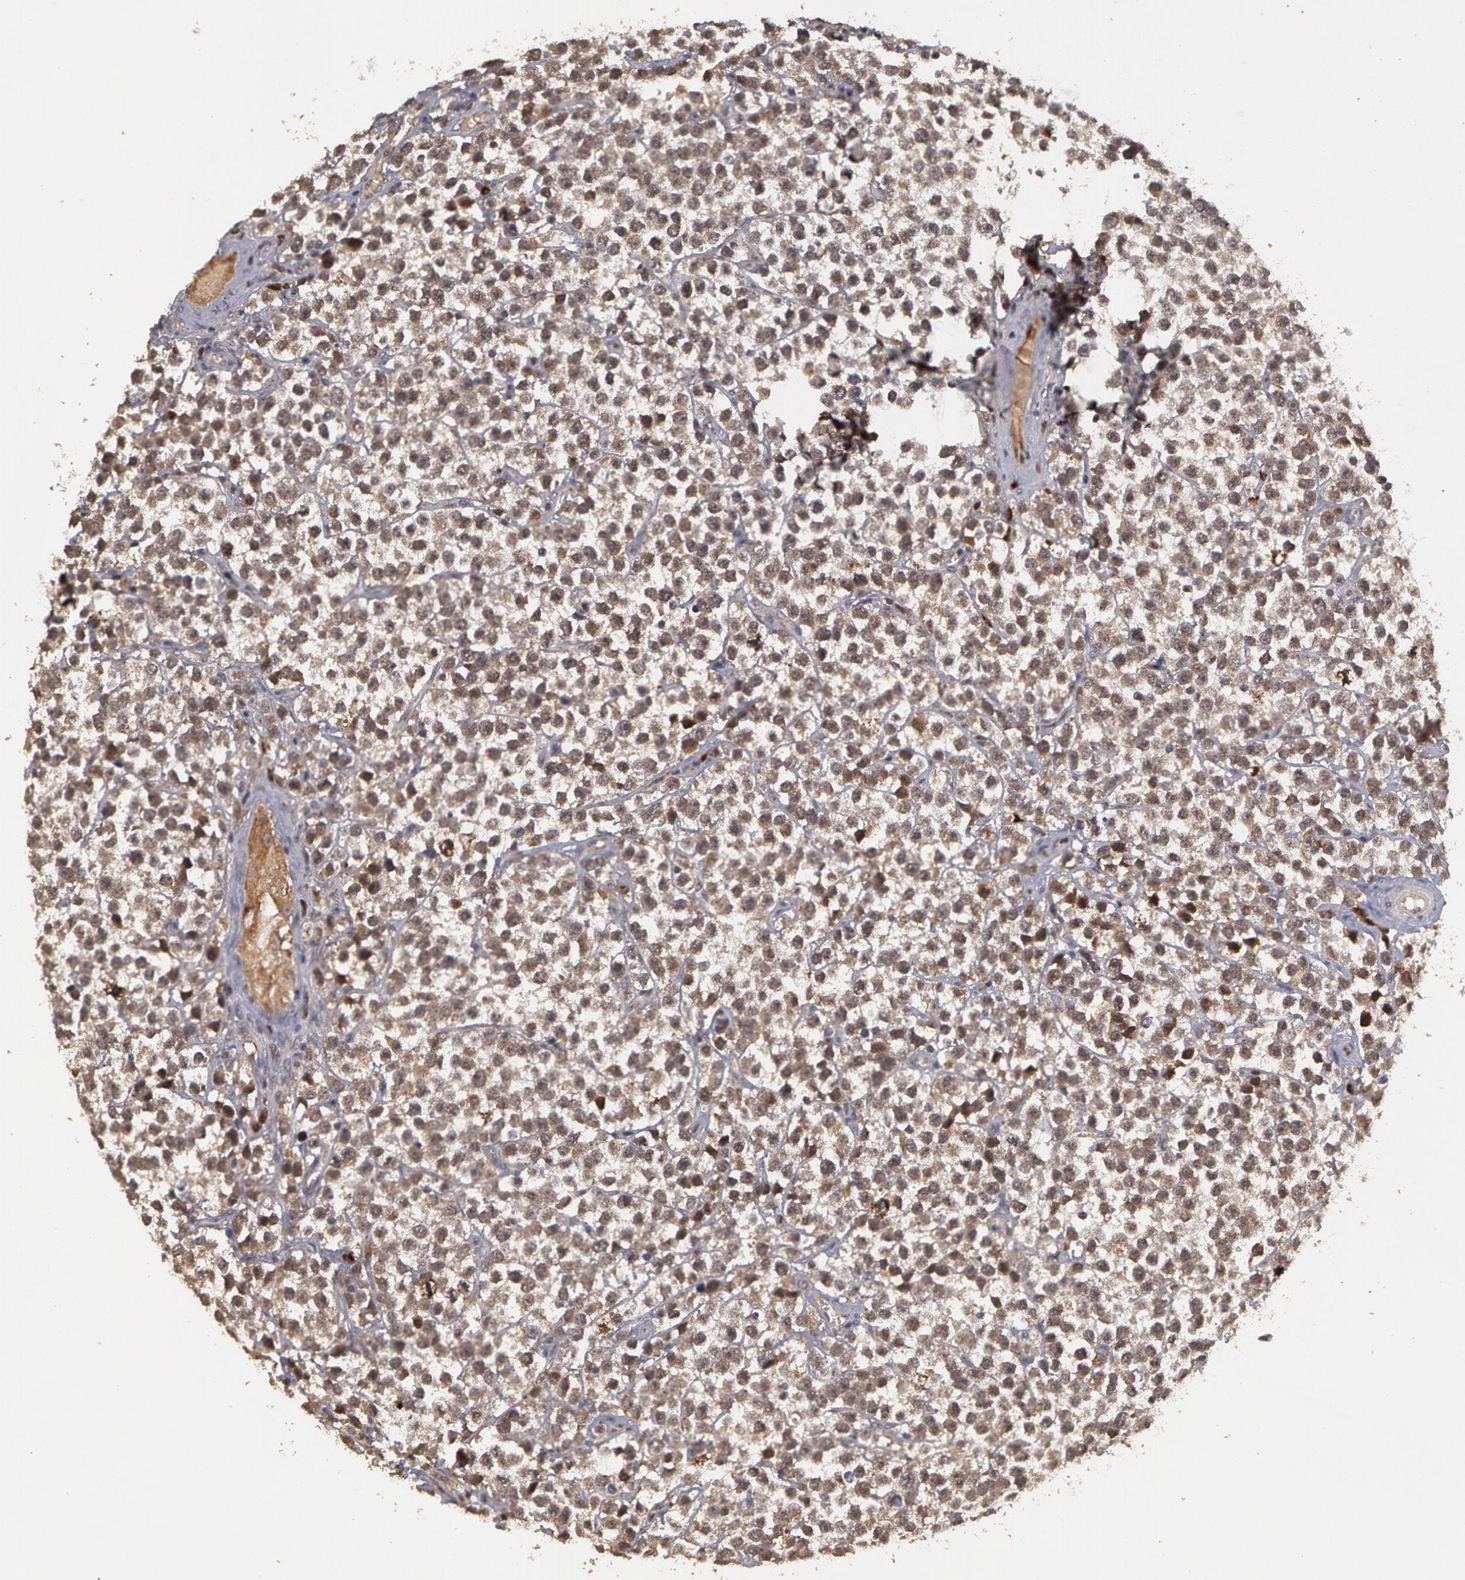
{"staining": {"intensity": "strong", "quantity": ">75%", "location": "cytoplasmic/membranous,nuclear"}, "tissue": "testis cancer", "cell_type": "Tumor cells", "image_type": "cancer", "snomed": [{"axis": "morphology", "description": "Seminoma, NOS"}, {"axis": "topography", "description": "Testis"}], "caption": "The immunohistochemical stain highlights strong cytoplasmic/membranous and nuclear expression in tumor cells of testis cancer (seminoma) tissue. The staining was performed using DAB to visualize the protein expression in brown, while the nuclei were stained in blue with hematoxylin (Magnification: 20x).", "gene": "GLIS1", "patient": {"sex": "male", "age": 25}}